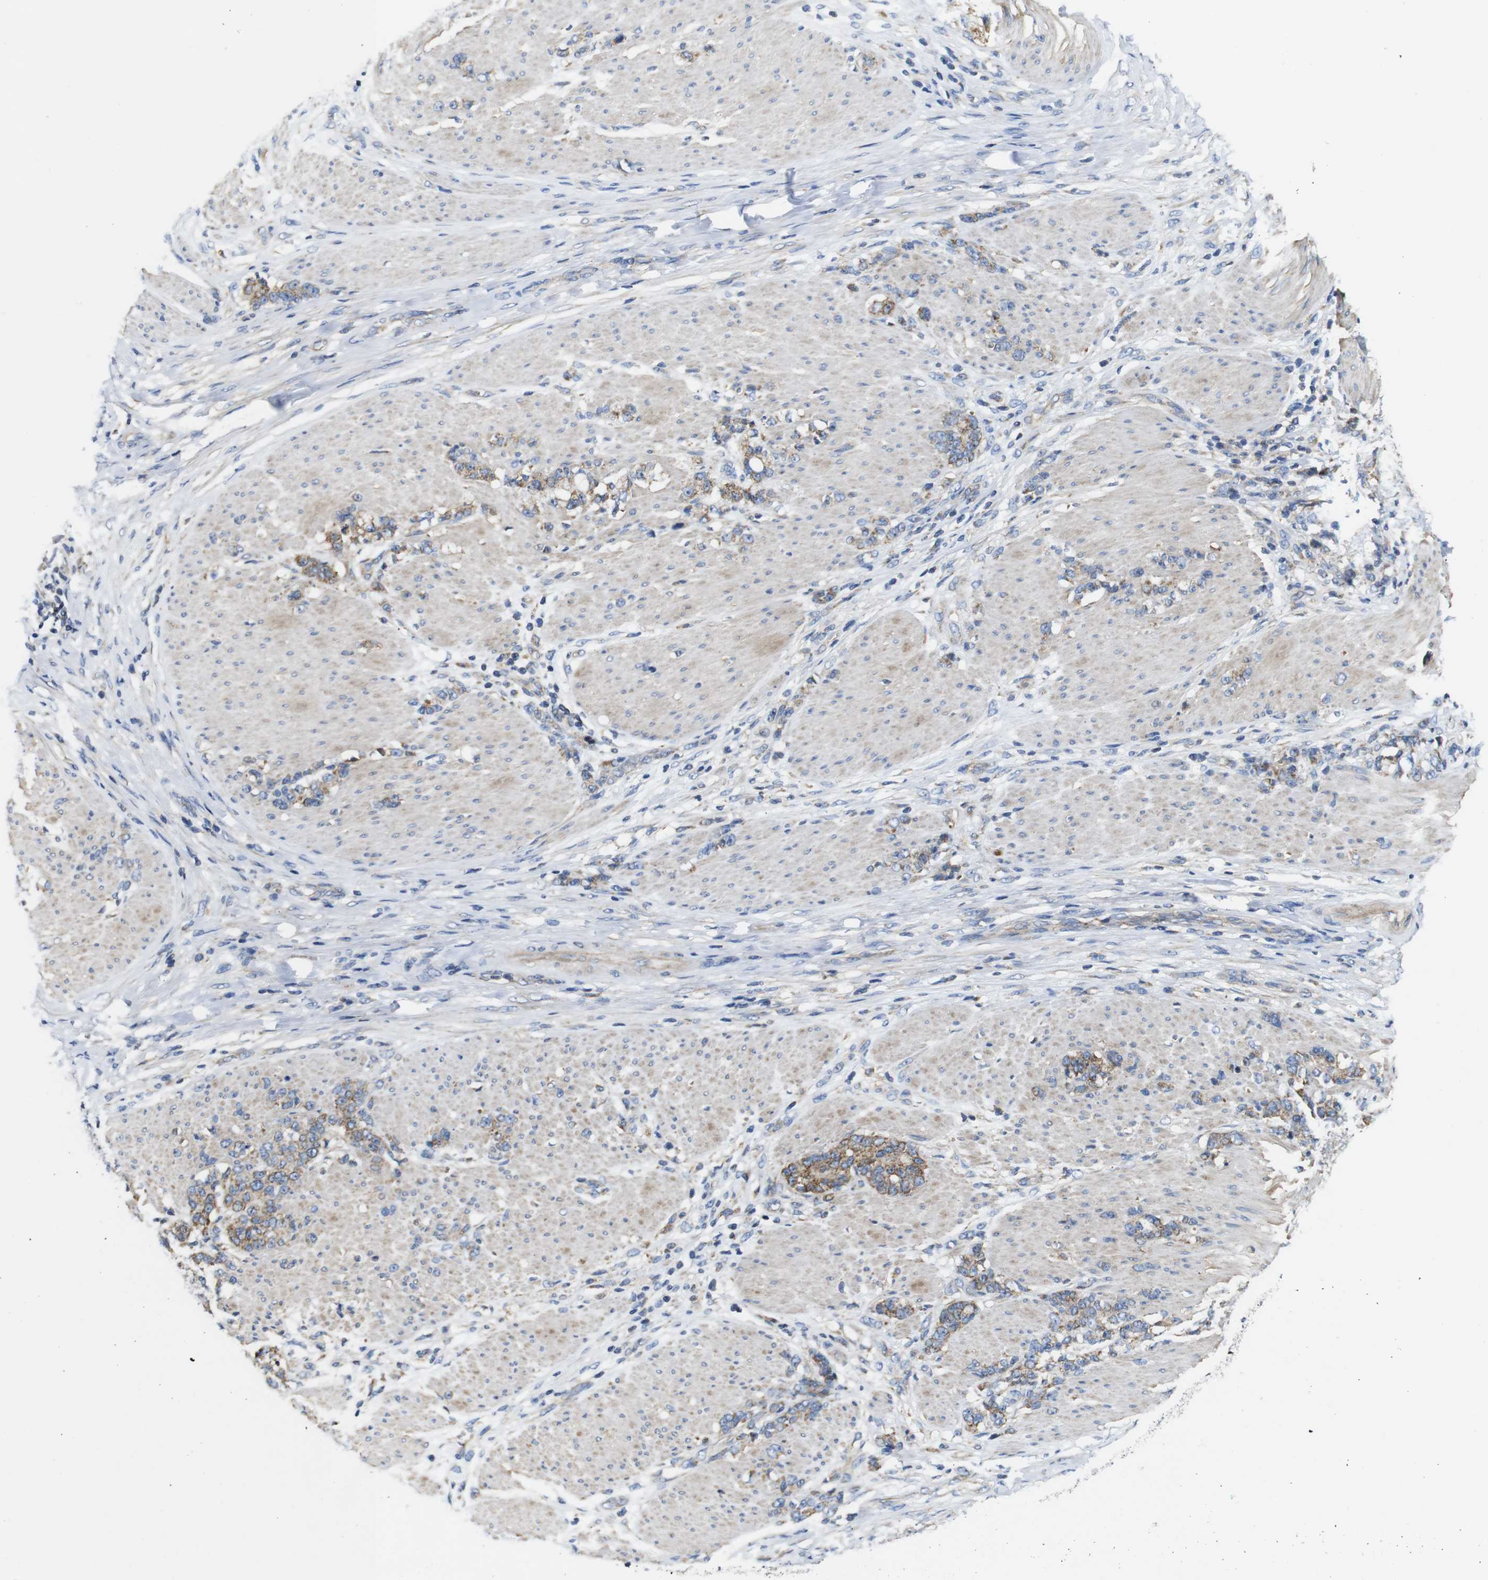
{"staining": {"intensity": "moderate", "quantity": ">75%", "location": "cytoplasmic/membranous"}, "tissue": "stomach cancer", "cell_type": "Tumor cells", "image_type": "cancer", "snomed": [{"axis": "morphology", "description": "Adenocarcinoma, NOS"}, {"axis": "topography", "description": "Stomach, lower"}], "caption": "Immunohistochemical staining of human stomach adenocarcinoma demonstrates moderate cytoplasmic/membranous protein staining in about >75% of tumor cells. The staining is performed using DAB (3,3'-diaminobenzidine) brown chromogen to label protein expression. The nuclei are counter-stained blue using hematoxylin.", "gene": "PDCD1LG2", "patient": {"sex": "male", "age": 88}}